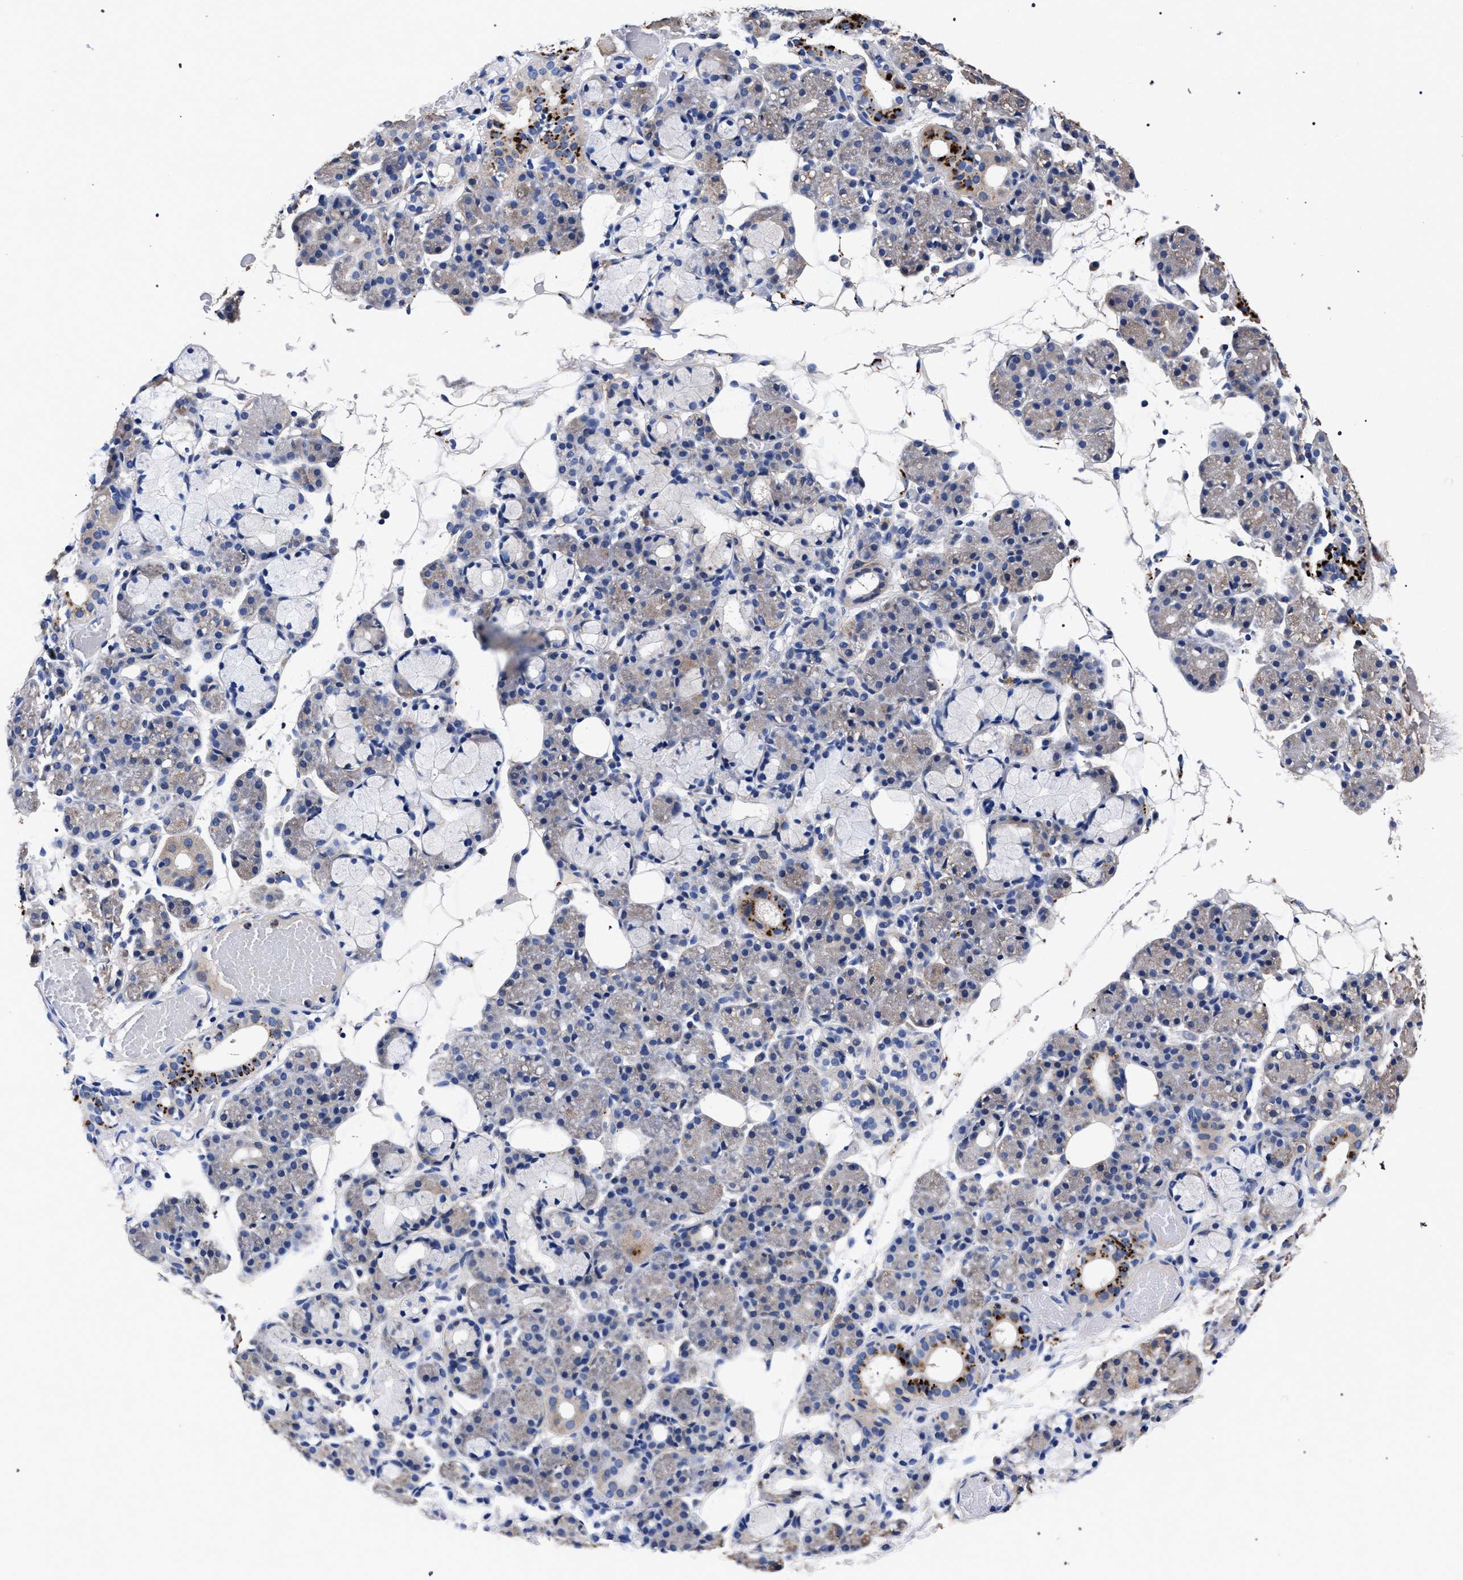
{"staining": {"intensity": "moderate", "quantity": "<25%", "location": "cytoplasmic/membranous"}, "tissue": "salivary gland", "cell_type": "Glandular cells", "image_type": "normal", "snomed": [{"axis": "morphology", "description": "Normal tissue, NOS"}, {"axis": "topography", "description": "Salivary gland"}], "caption": "The photomicrograph reveals staining of benign salivary gland, revealing moderate cytoplasmic/membranous protein staining (brown color) within glandular cells.", "gene": "HSD17B14", "patient": {"sex": "male", "age": 63}}